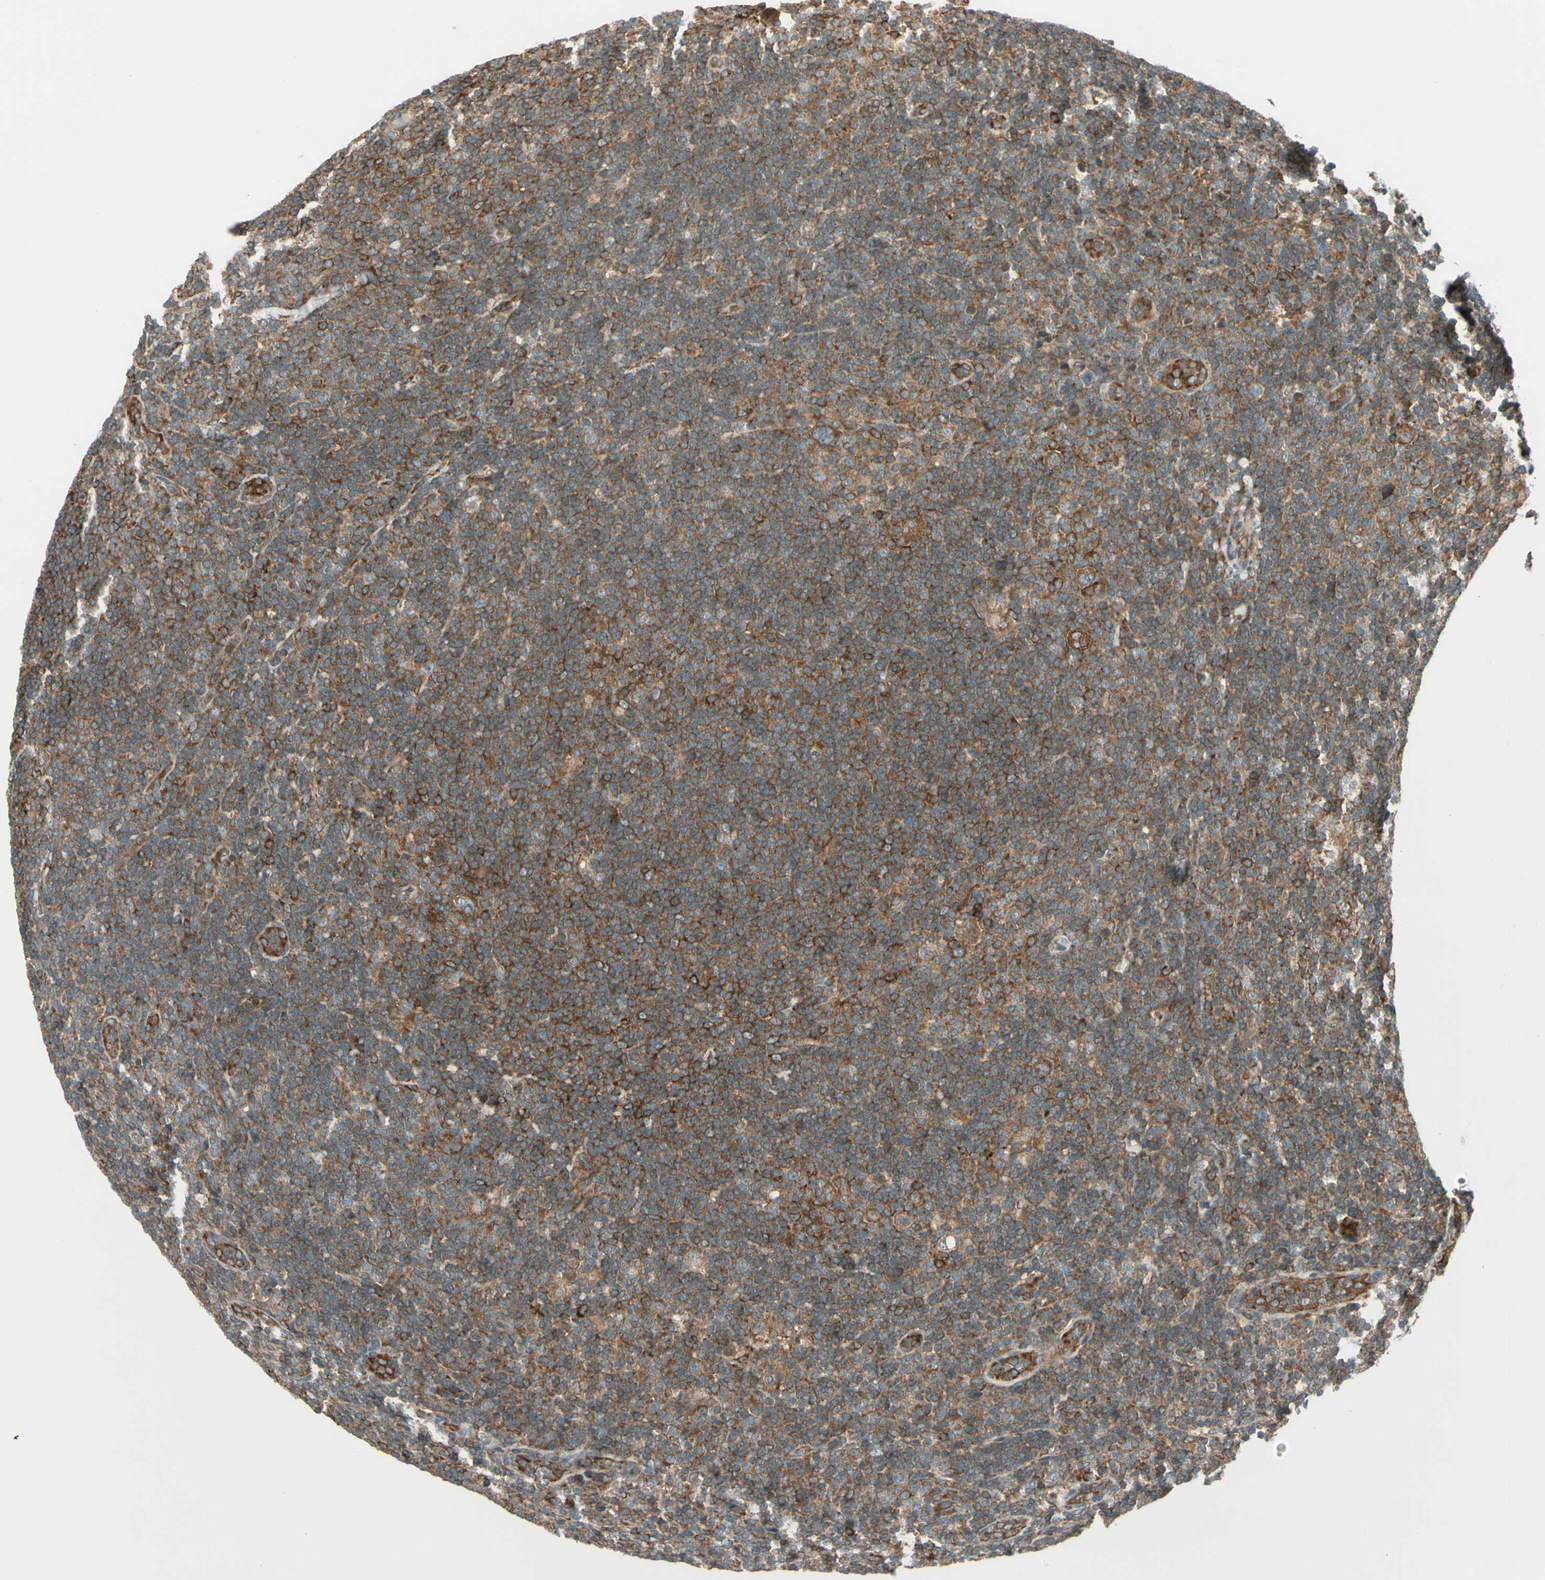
{"staining": {"intensity": "moderate", "quantity": ">75%", "location": "cytoplasmic/membranous"}, "tissue": "lymphoma", "cell_type": "Tumor cells", "image_type": "cancer", "snomed": [{"axis": "morphology", "description": "Hodgkin's disease, NOS"}, {"axis": "topography", "description": "Lymph node"}], "caption": "About >75% of tumor cells in human lymphoma display moderate cytoplasmic/membranous protein positivity as visualized by brown immunohistochemical staining.", "gene": "TRIO", "patient": {"sex": "female", "age": 57}}